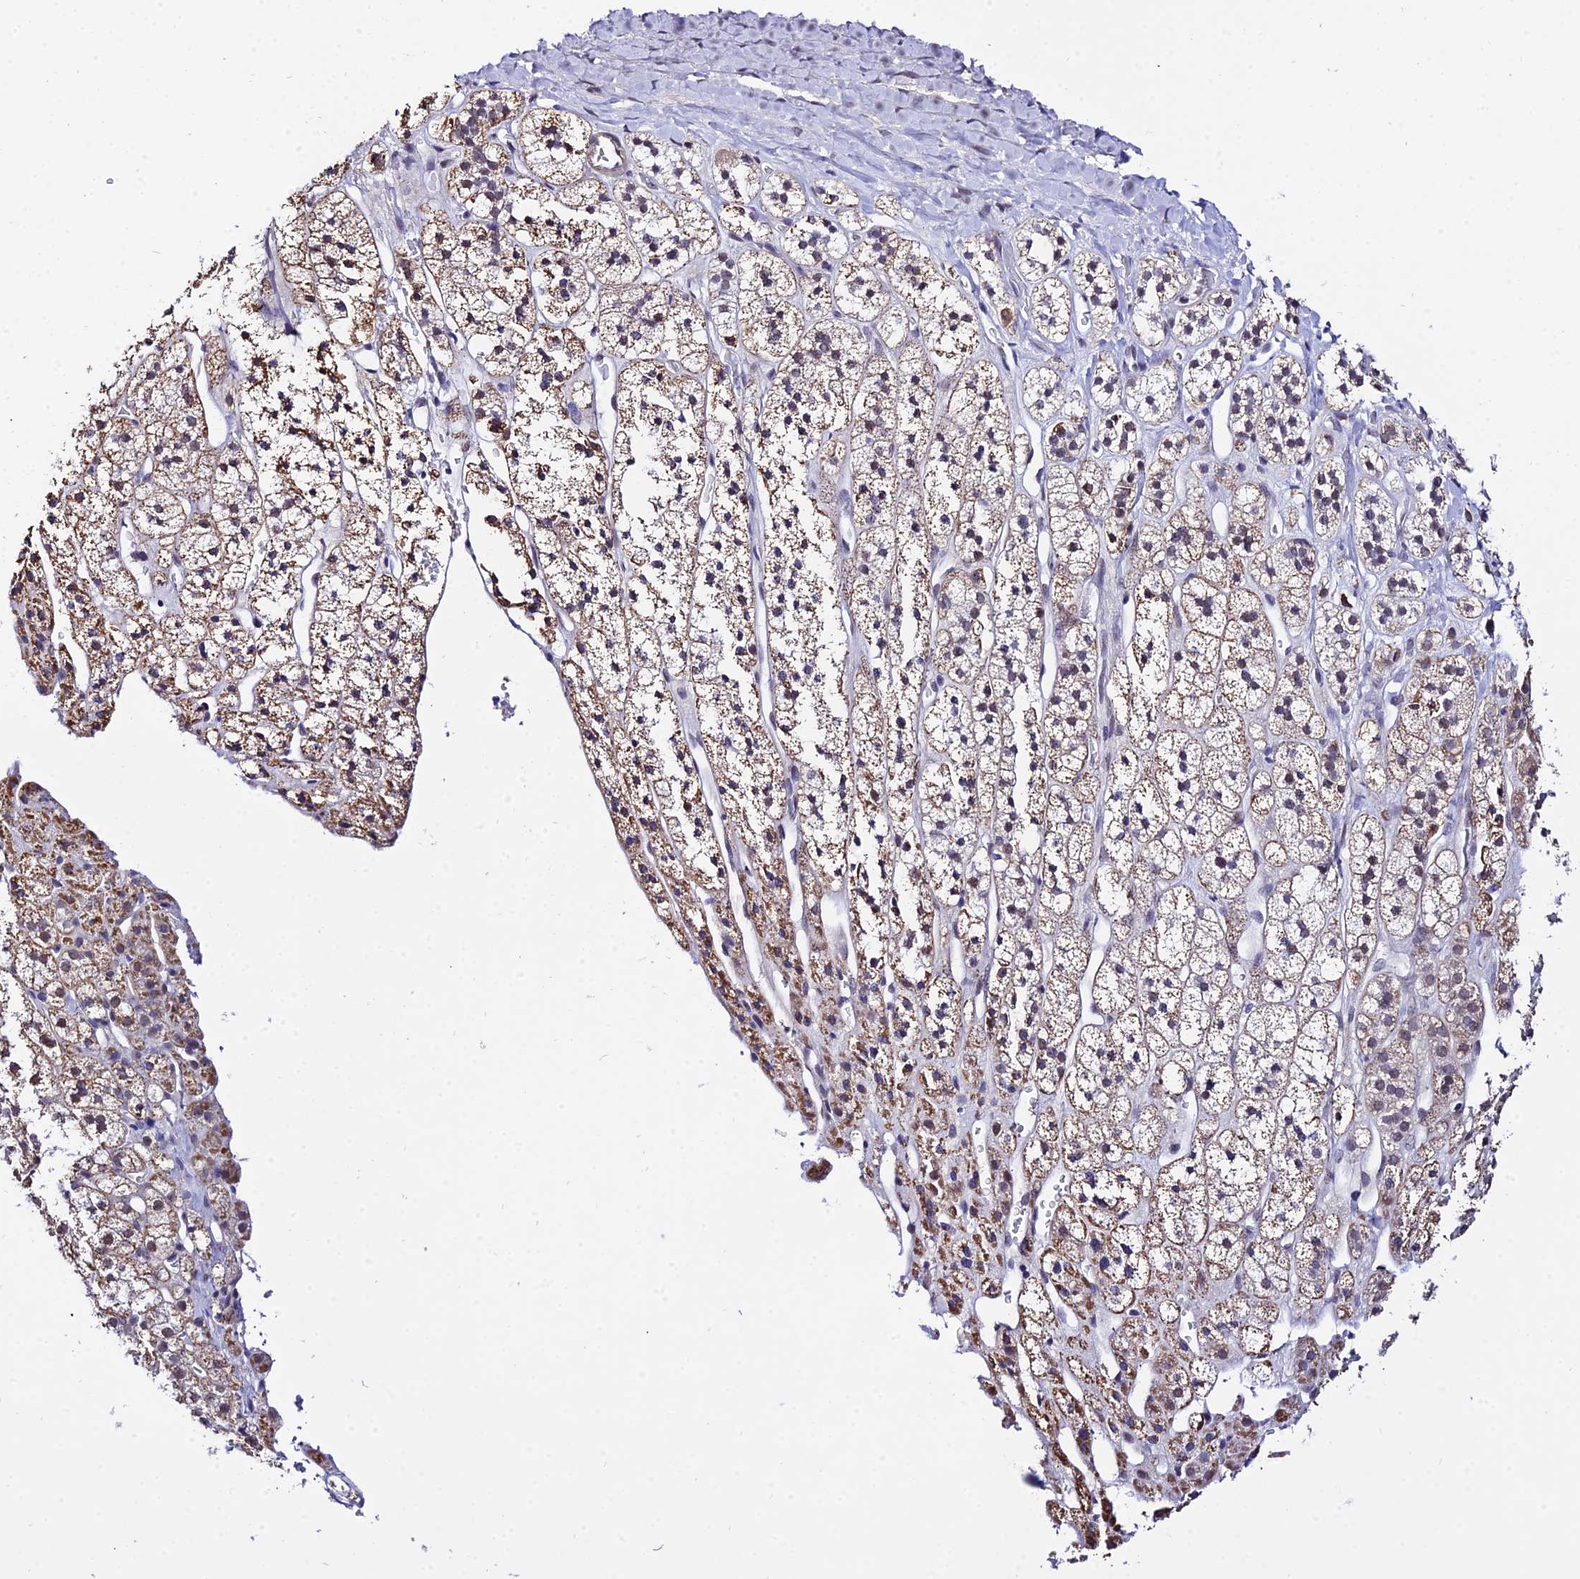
{"staining": {"intensity": "moderate", "quantity": ">75%", "location": "cytoplasmic/membranous"}, "tissue": "adrenal gland", "cell_type": "Glandular cells", "image_type": "normal", "snomed": [{"axis": "morphology", "description": "Normal tissue, NOS"}, {"axis": "topography", "description": "Adrenal gland"}], "caption": "Brown immunohistochemical staining in benign human adrenal gland displays moderate cytoplasmic/membranous positivity in about >75% of glandular cells.", "gene": "ZNF628", "patient": {"sex": "male", "age": 56}}